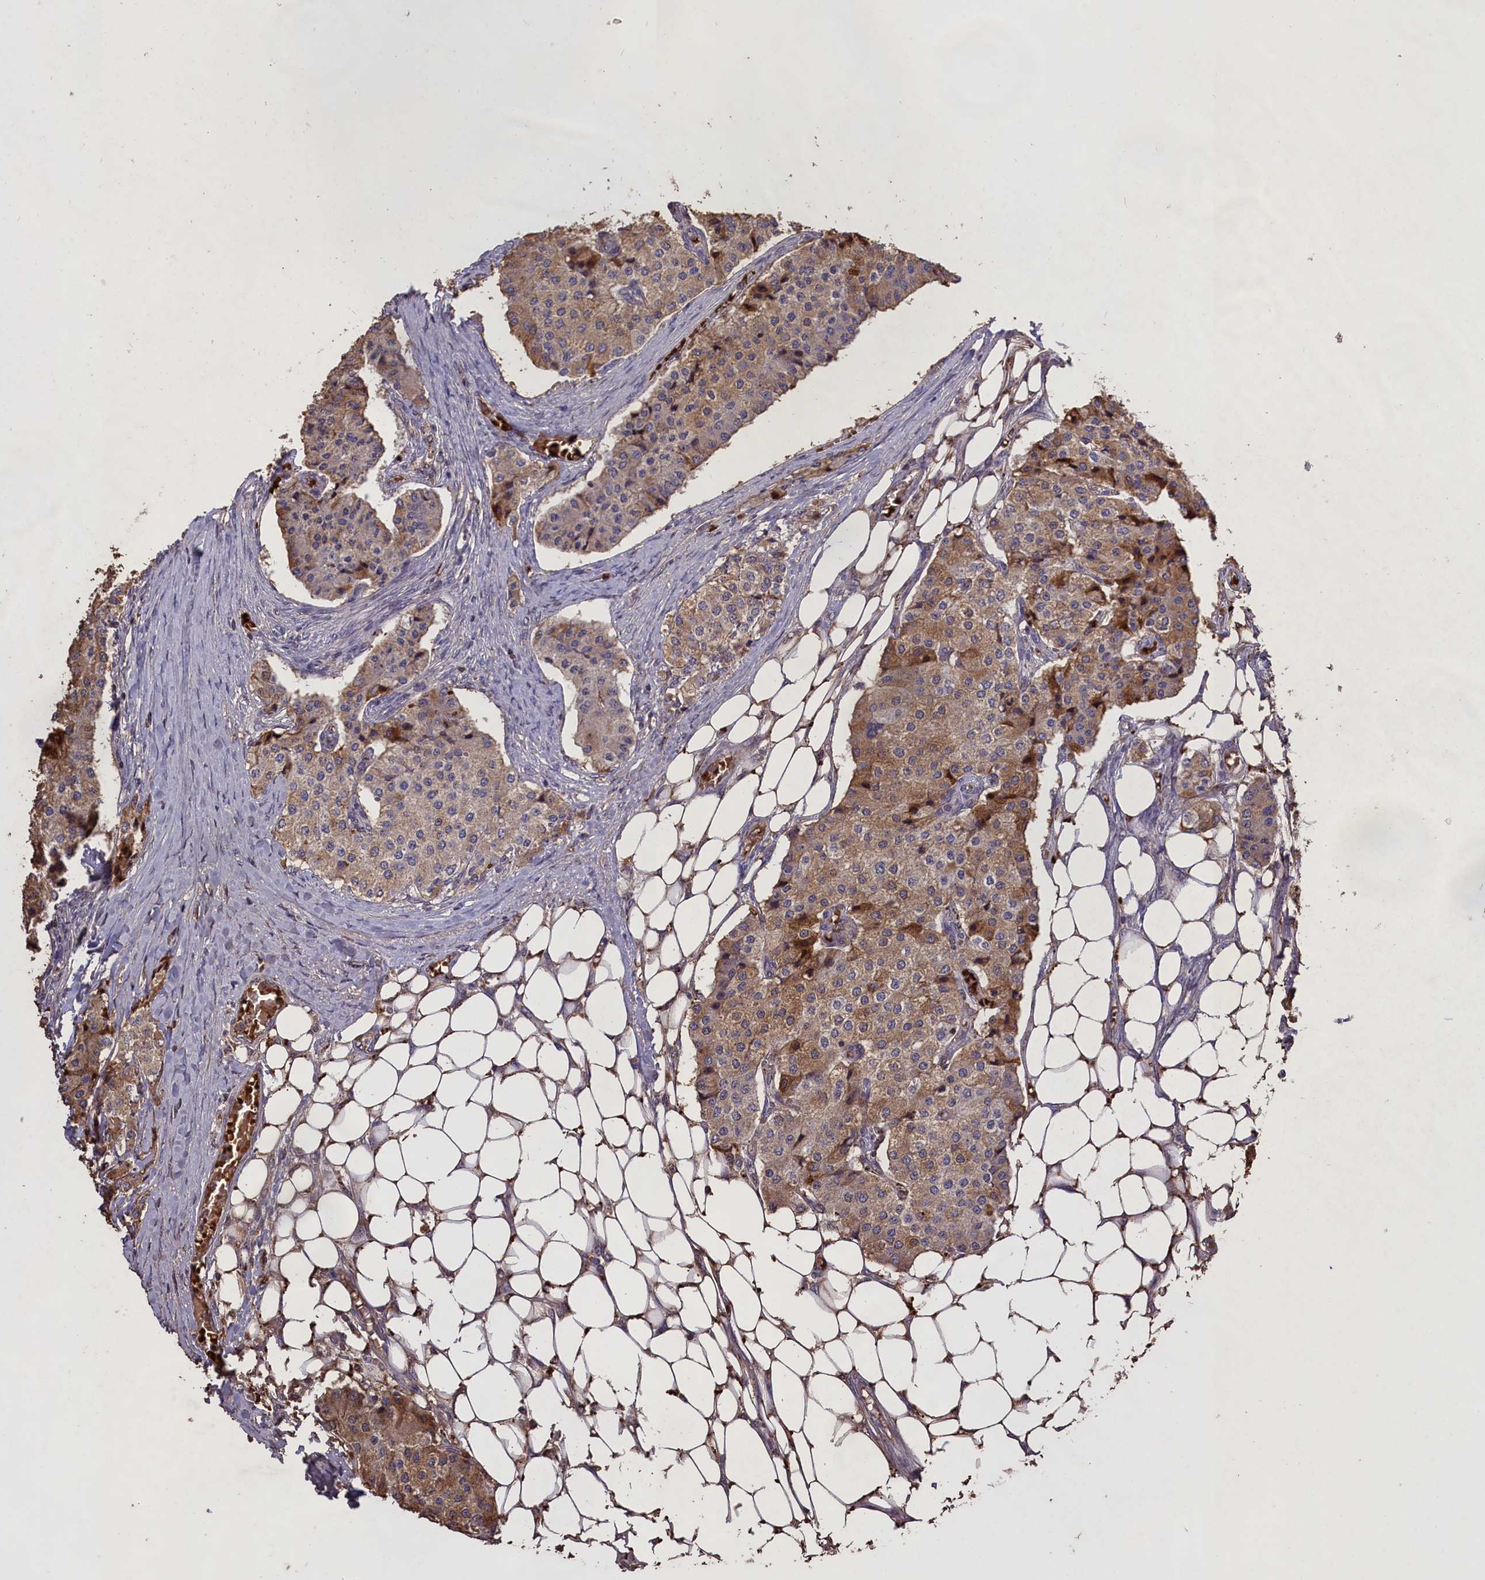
{"staining": {"intensity": "weak", "quantity": ">75%", "location": "cytoplasmic/membranous"}, "tissue": "carcinoid", "cell_type": "Tumor cells", "image_type": "cancer", "snomed": [{"axis": "morphology", "description": "Carcinoid, malignant, NOS"}, {"axis": "topography", "description": "Colon"}], "caption": "Brown immunohistochemical staining in human carcinoid reveals weak cytoplasmic/membranous staining in approximately >75% of tumor cells.", "gene": "CLRN2", "patient": {"sex": "female", "age": 52}}